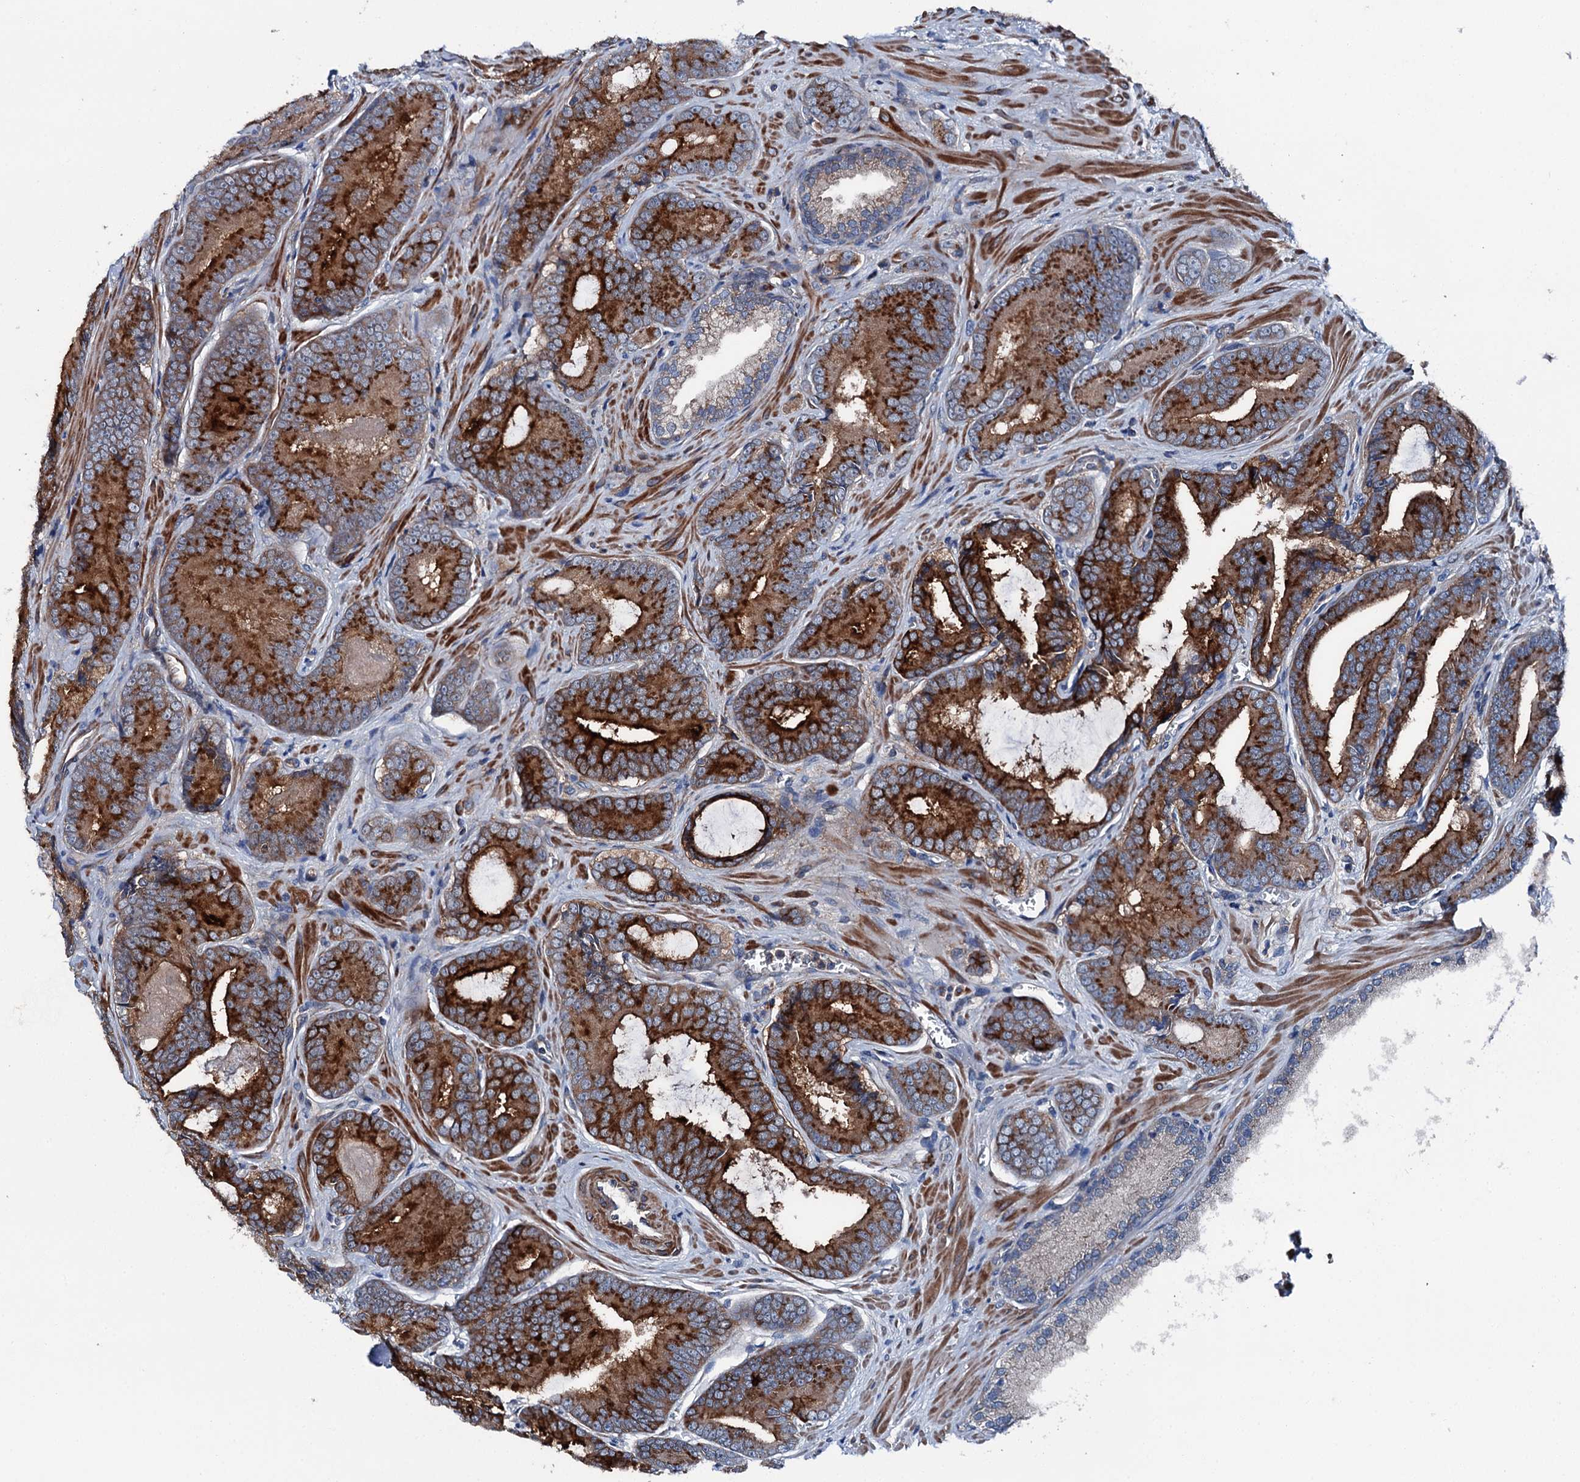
{"staining": {"intensity": "strong", "quantity": ">75%", "location": "cytoplasmic/membranous"}, "tissue": "prostate cancer", "cell_type": "Tumor cells", "image_type": "cancer", "snomed": [{"axis": "morphology", "description": "Adenocarcinoma, High grade"}, {"axis": "topography", "description": "Prostate"}], "caption": "The immunohistochemical stain labels strong cytoplasmic/membranous positivity in tumor cells of prostate adenocarcinoma (high-grade) tissue. Ihc stains the protein of interest in brown and the nuclei are stained blue.", "gene": "SLC22A25", "patient": {"sex": "male", "age": 66}}